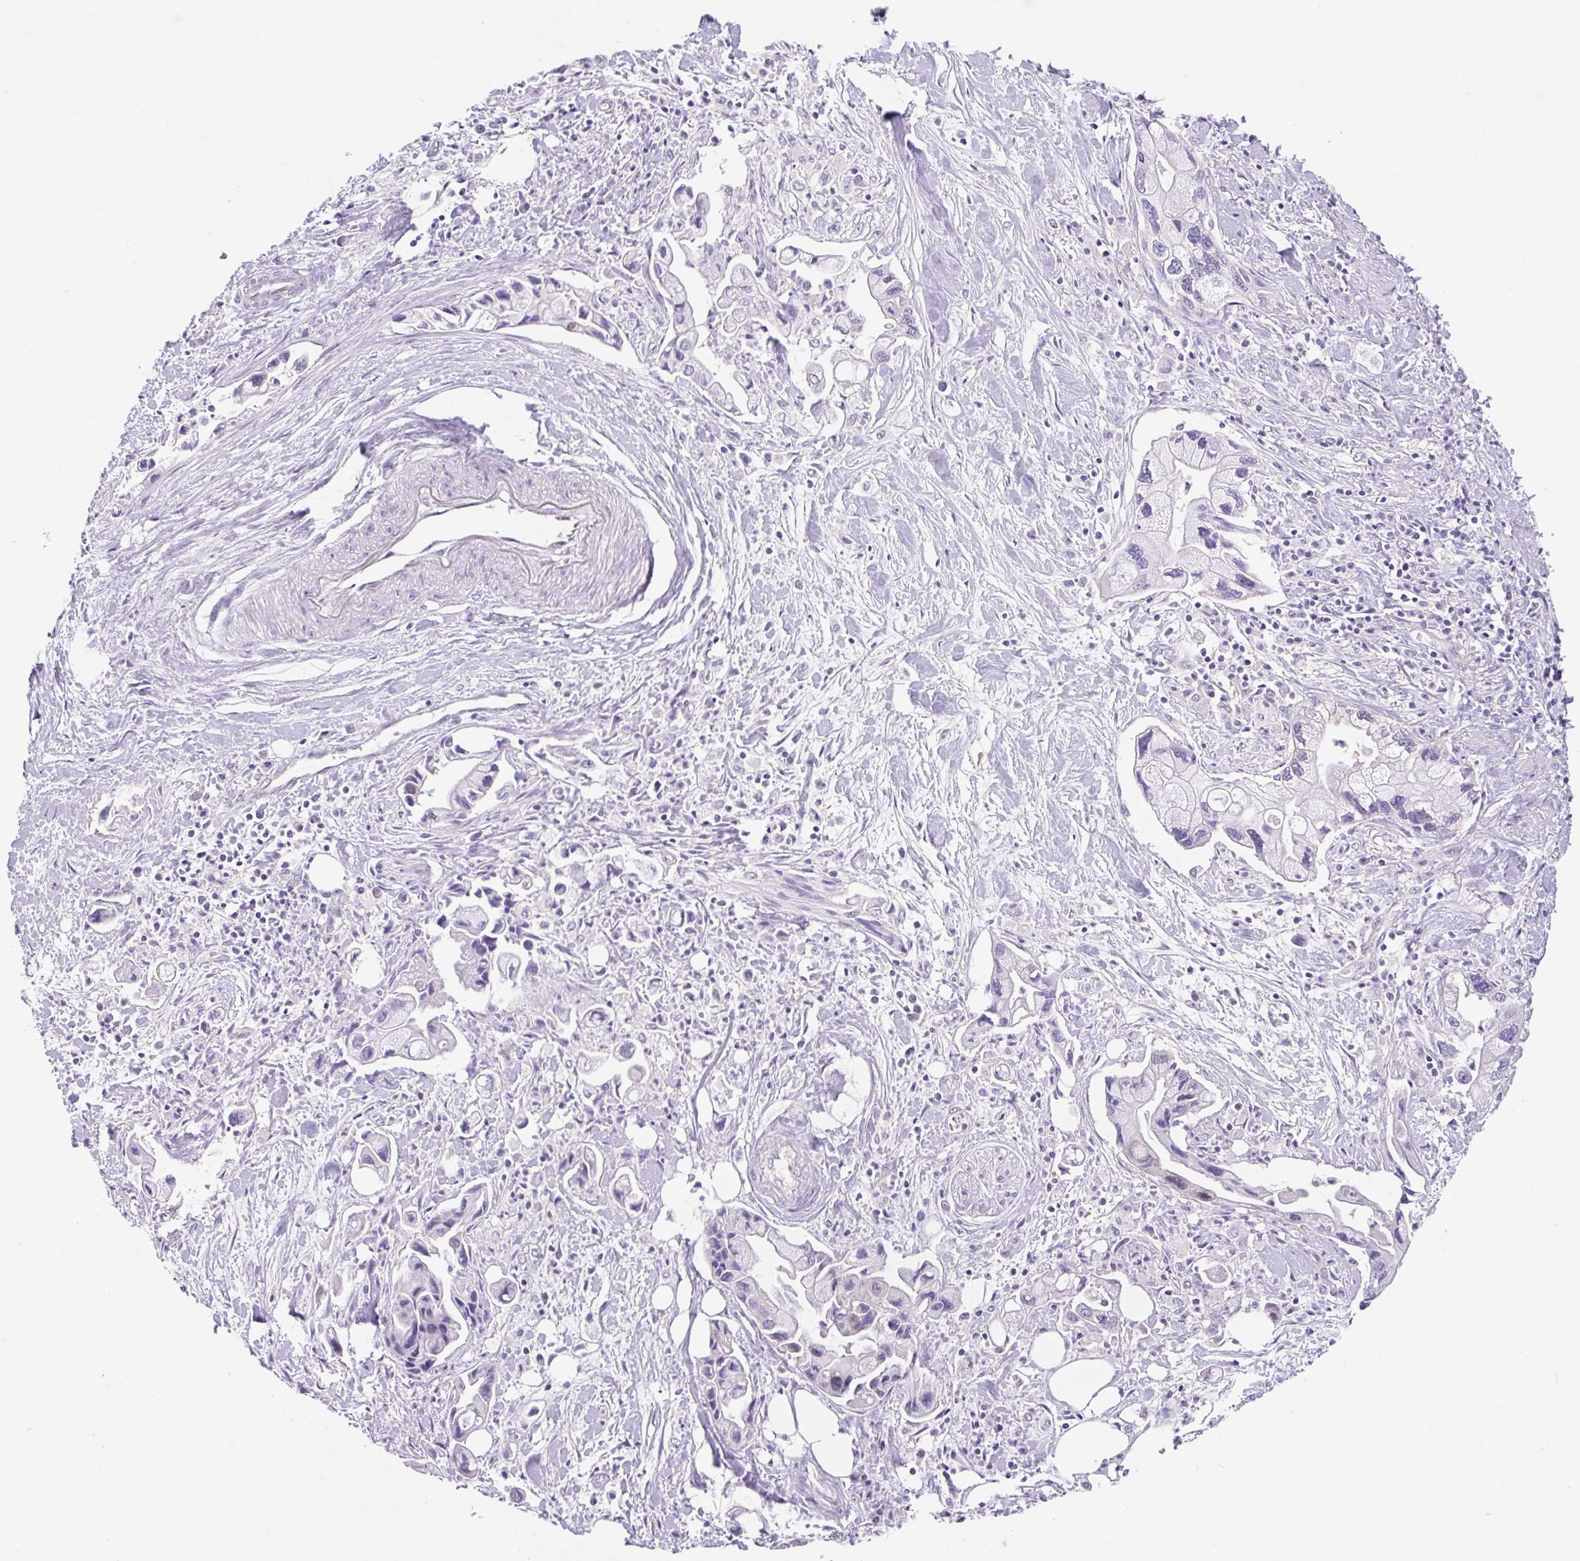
{"staining": {"intensity": "negative", "quantity": "none", "location": "none"}, "tissue": "pancreatic cancer", "cell_type": "Tumor cells", "image_type": "cancer", "snomed": [{"axis": "morphology", "description": "Adenocarcinoma, NOS"}, {"axis": "topography", "description": "Pancreas"}], "caption": "Tumor cells are negative for brown protein staining in adenocarcinoma (pancreatic).", "gene": "CAMK2B", "patient": {"sex": "male", "age": 61}}